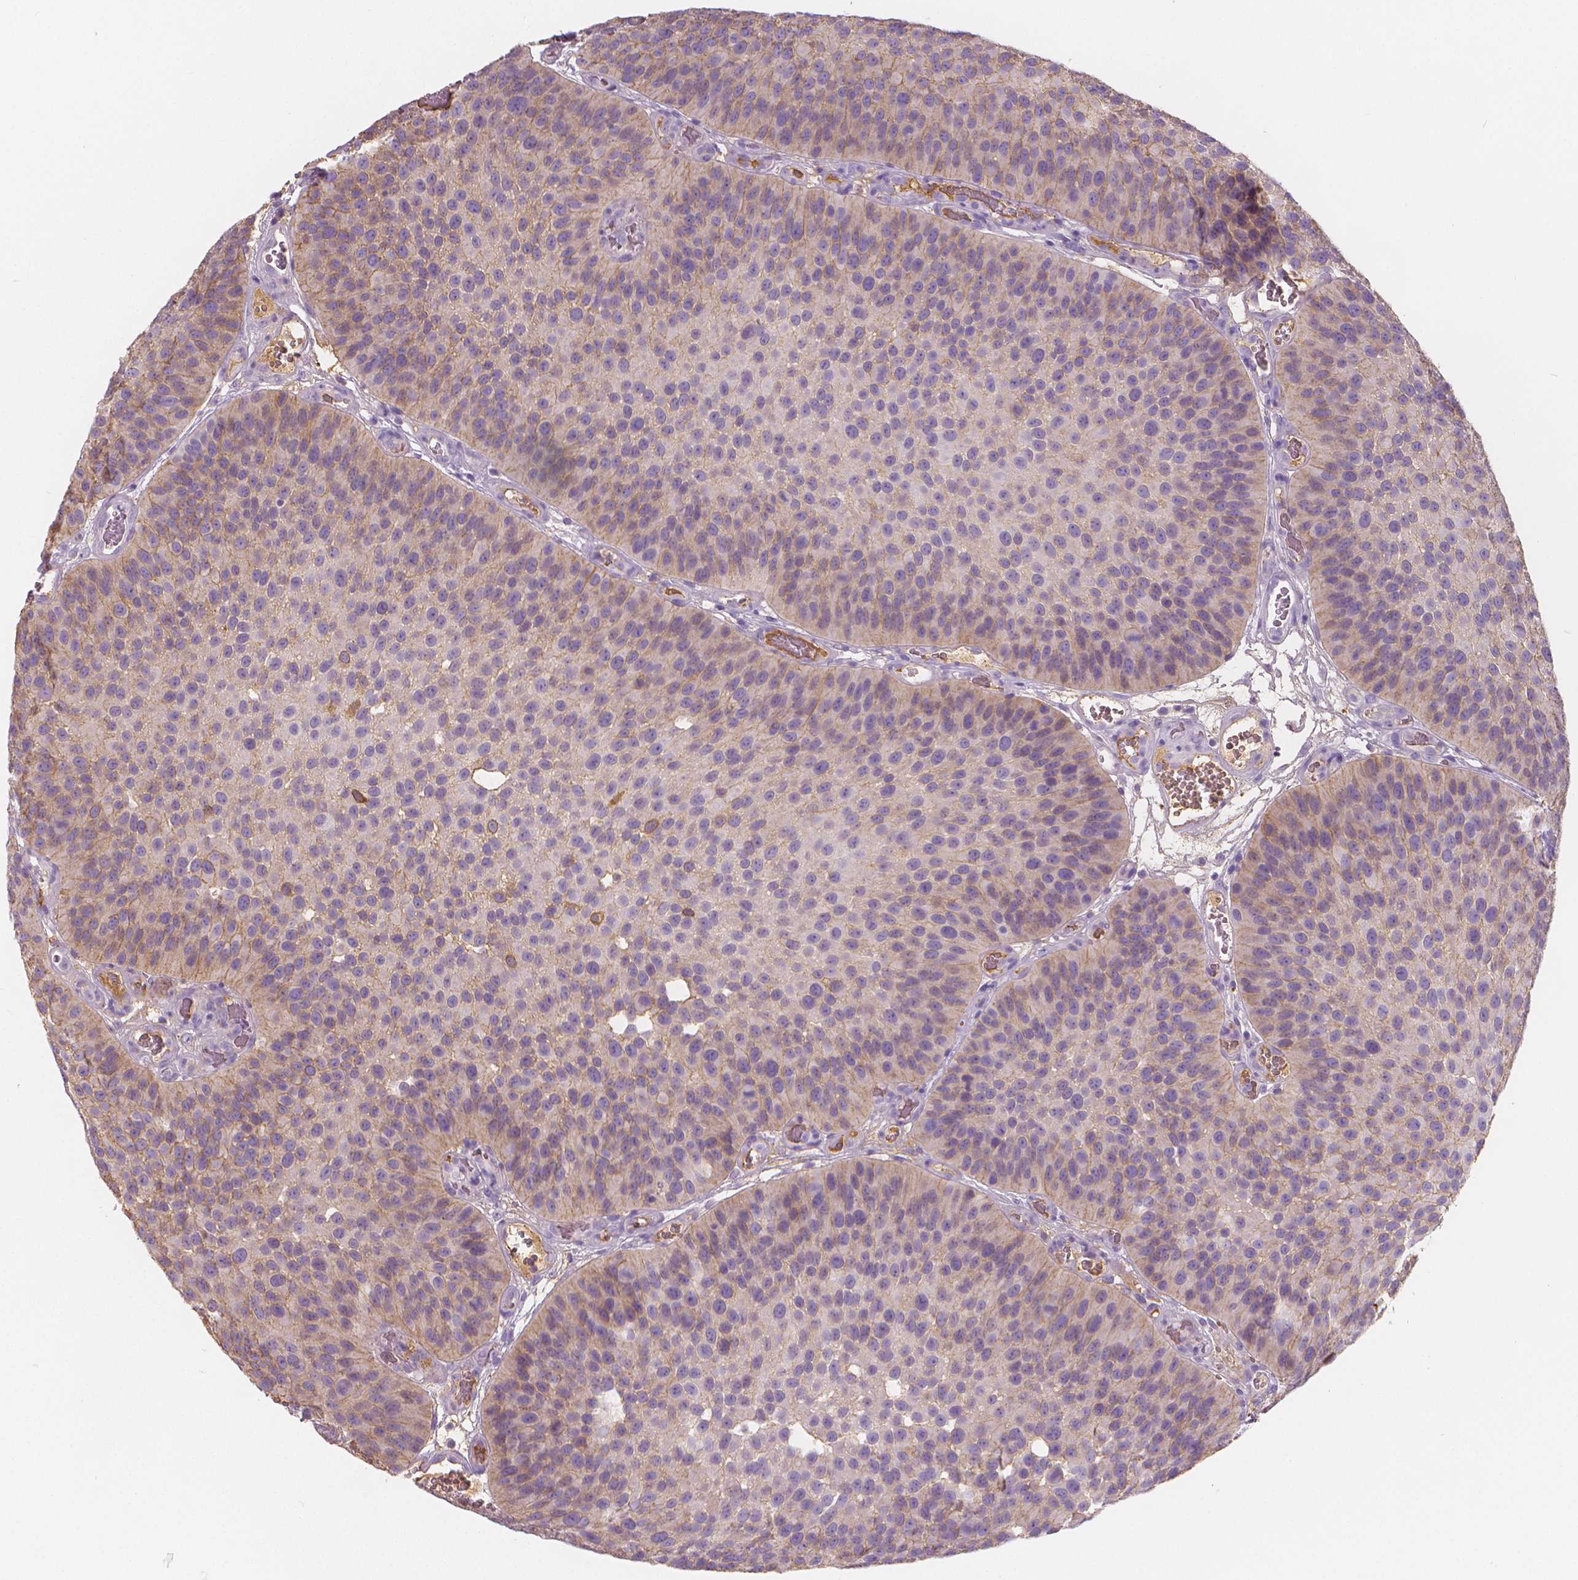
{"staining": {"intensity": "weak", "quantity": "25%-75%", "location": "cytoplasmic/membranous"}, "tissue": "urothelial cancer", "cell_type": "Tumor cells", "image_type": "cancer", "snomed": [{"axis": "morphology", "description": "Urothelial carcinoma, Low grade"}, {"axis": "topography", "description": "Urinary bladder"}], "caption": "An image of human urothelial cancer stained for a protein demonstrates weak cytoplasmic/membranous brown staining in tumor cells.", "gene": "APOA4", "patient": {"sex": "male", "age": 76}}